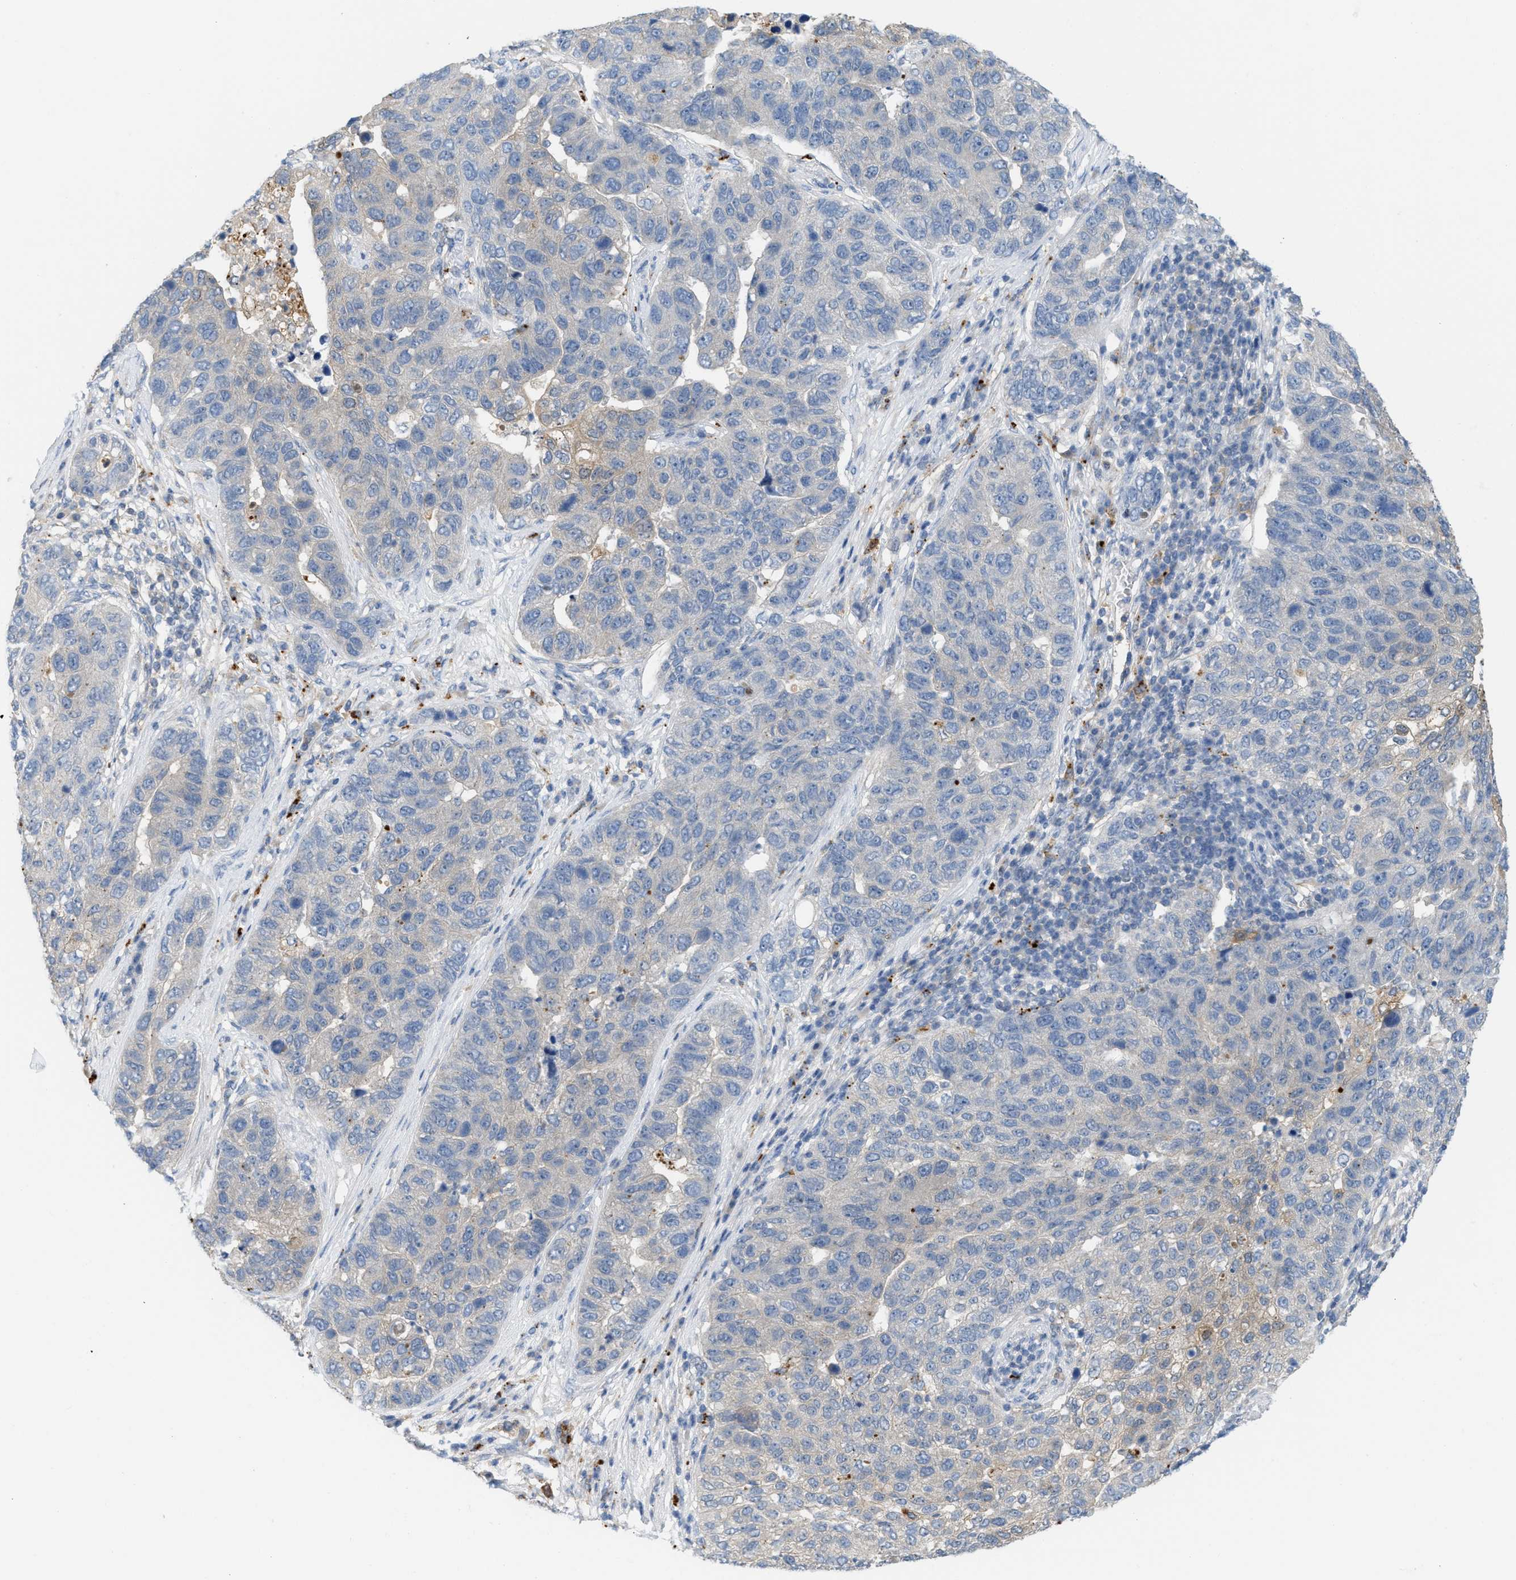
{"staining": {"intensity": "negative", "quantity": "none", "location": "none"}, "tissue": "pancreatic cancer", "cell_type": "Tumor cells", "image_type": "cancer", "snomed": [{"axis": "morphology", "description": "Adenocarcinoma, NOS"}, {"axis": "topography", "description": "Pancreas"}], "caption": "Immunohistochemical staining of human adenocarcinoma (pancreatic) shows no significant expression in tumor cells.", "gene": "CSTB", "patient": {"sex": "female", "age": 61}}